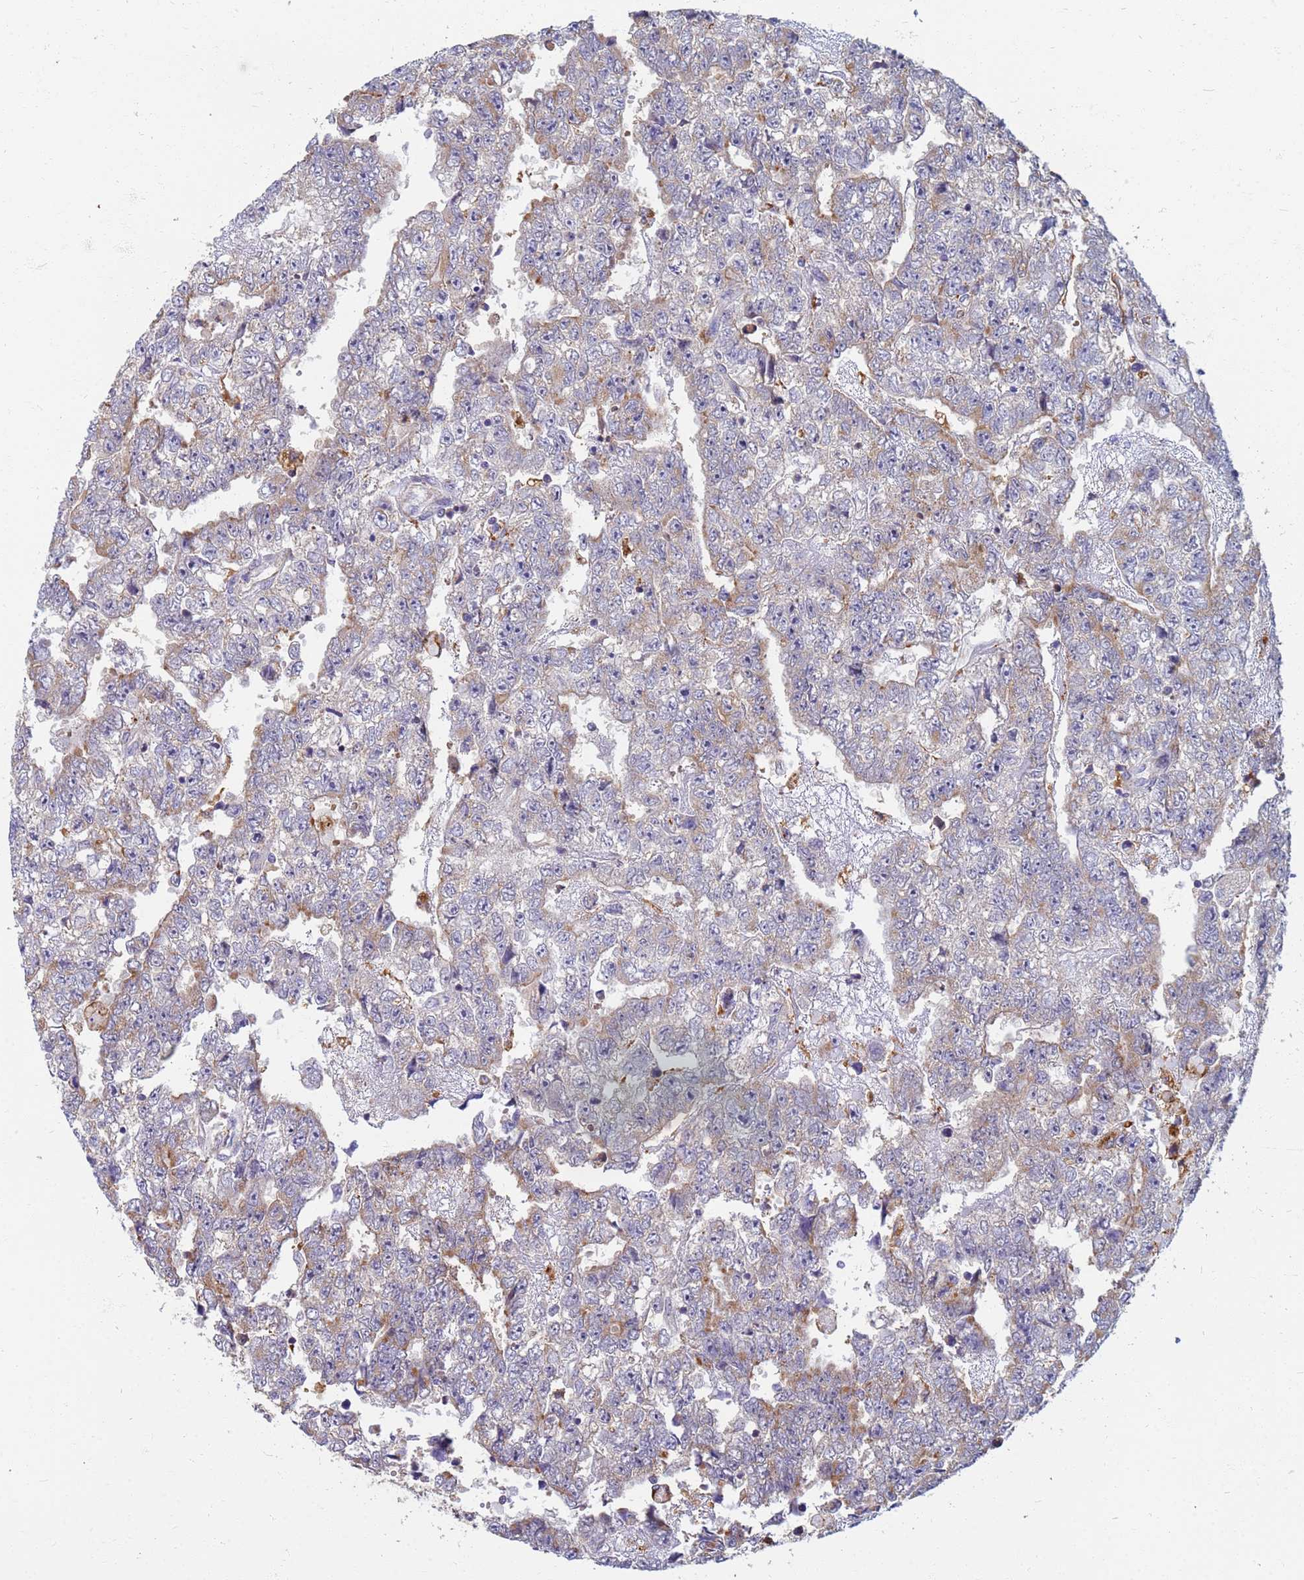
{"staining": {"intensity": "weak", "quantity": "<25%", "location": "cytoplasmic/membranous"}, "tissue": "testis cancer", "cell_type": "Tumor cells", "image_type": "cancer", "snomed": [{"axis": "morphology", "description": "Carcinoma, Embryonal, NOS"}, {"axis": "topography", "description": "Testis"}], "caption": "DAB immunohistochemical staining of human testis cancer (embryonal carcinoma) reveals no significant staining in tumor cells.", "gene": "ATP6V1E1", "patient": {"sex": "male", "age": 25}}